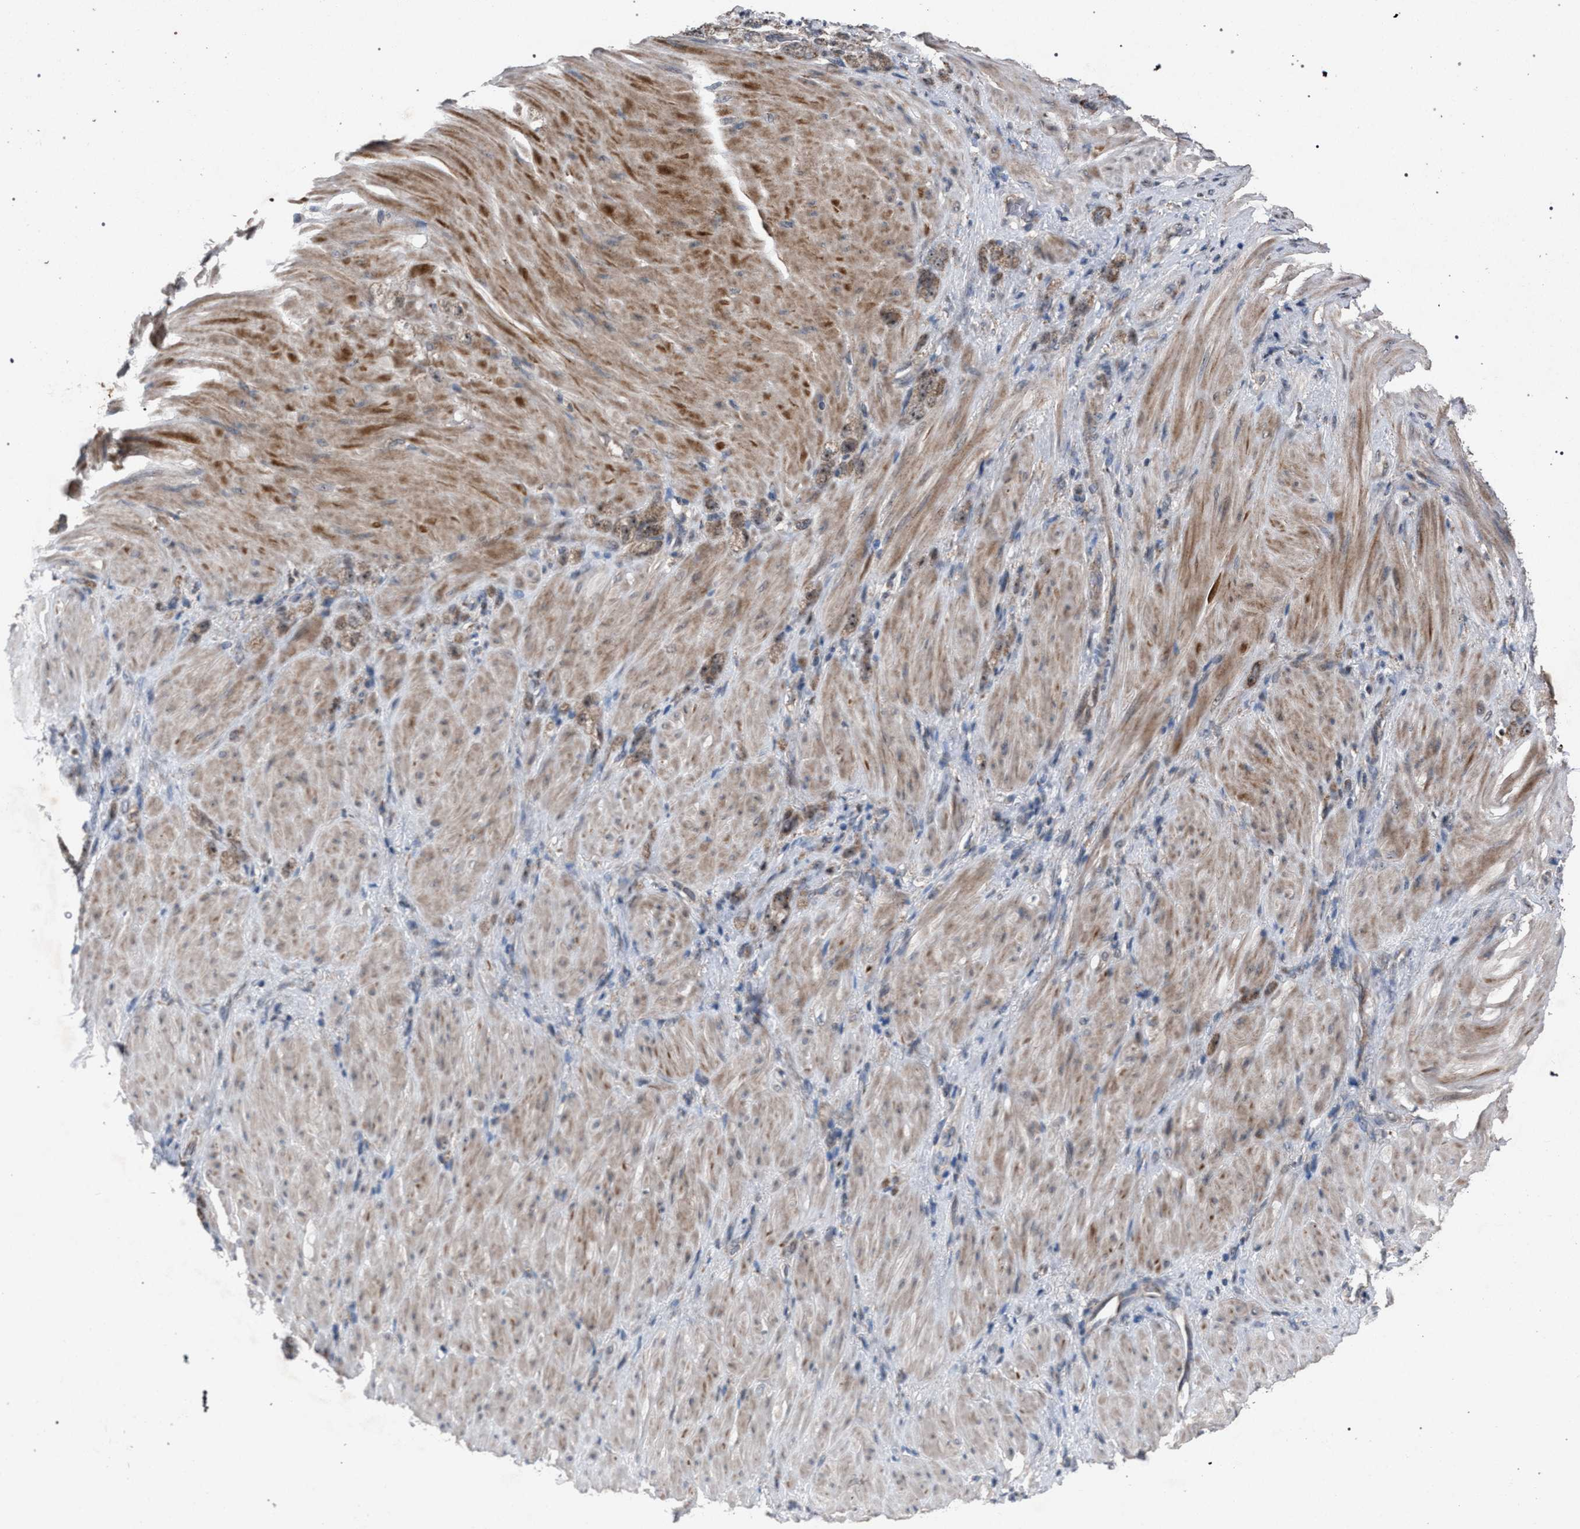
{"staining": {"intensity": "weak", "quantity": "25%-75%", "location": "cytoplasmic/membranous"}, "tissue": "stomach cancer", "cell_type": "Tumor cells", "image_type": "cancer", "snomed": [{"axis": "morphology", "description": "Normal tissue, NOS"}, {"axis": "morphology", "description": "Adenocarcinoma, NOS"}, {"axis": "topography", "description": "Stomach"}], "caption": "IHC (DAB) staining of human stomach adenocarcinoma shows weak cytoplasmic/membranous protein positivity in about 25%-75% of tumor cells.", "gene": "HSD17B4", "patient": {"sex": "male", "age": 82}}